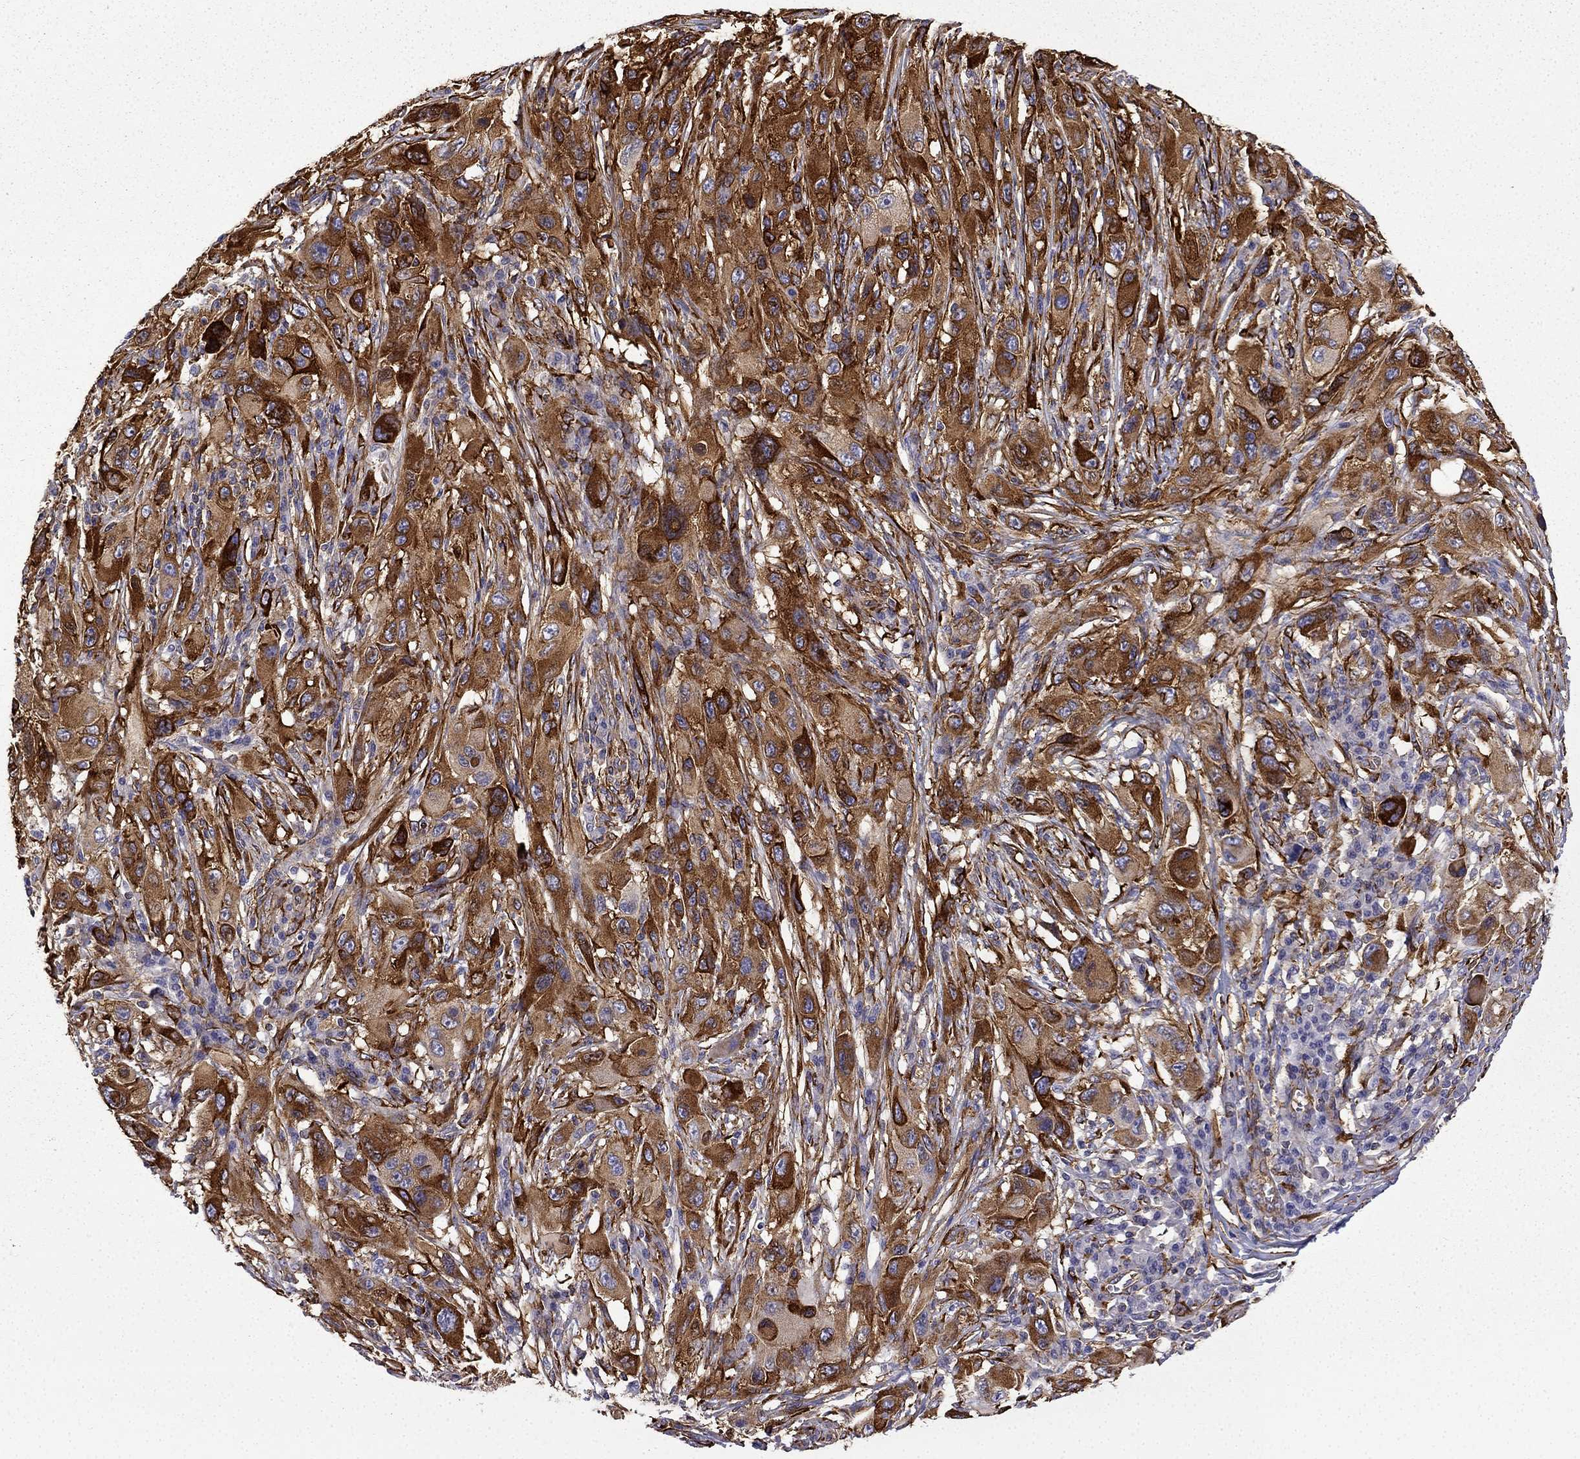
{"staining": {"intensity": "strong", "quantity": ">75%", "location": "cytoplasmic/membranous"}, "tissue": "melanoma", "cell_type": "Tumor cells", "image_type": "cancer", "snomed": [{"axis": "morphology", "description": "Malignant melanoma, NOS"}, {"axis": "topography", "description": "Skin"}], "caption": "Immunohistochemical staining of human malignant melanoma displays strong cytoplasmic/membranous protein expression in approximately >75% of tumor cells.", "gene": "MAP4", "patient": {"sex": "male", "age": 53}}